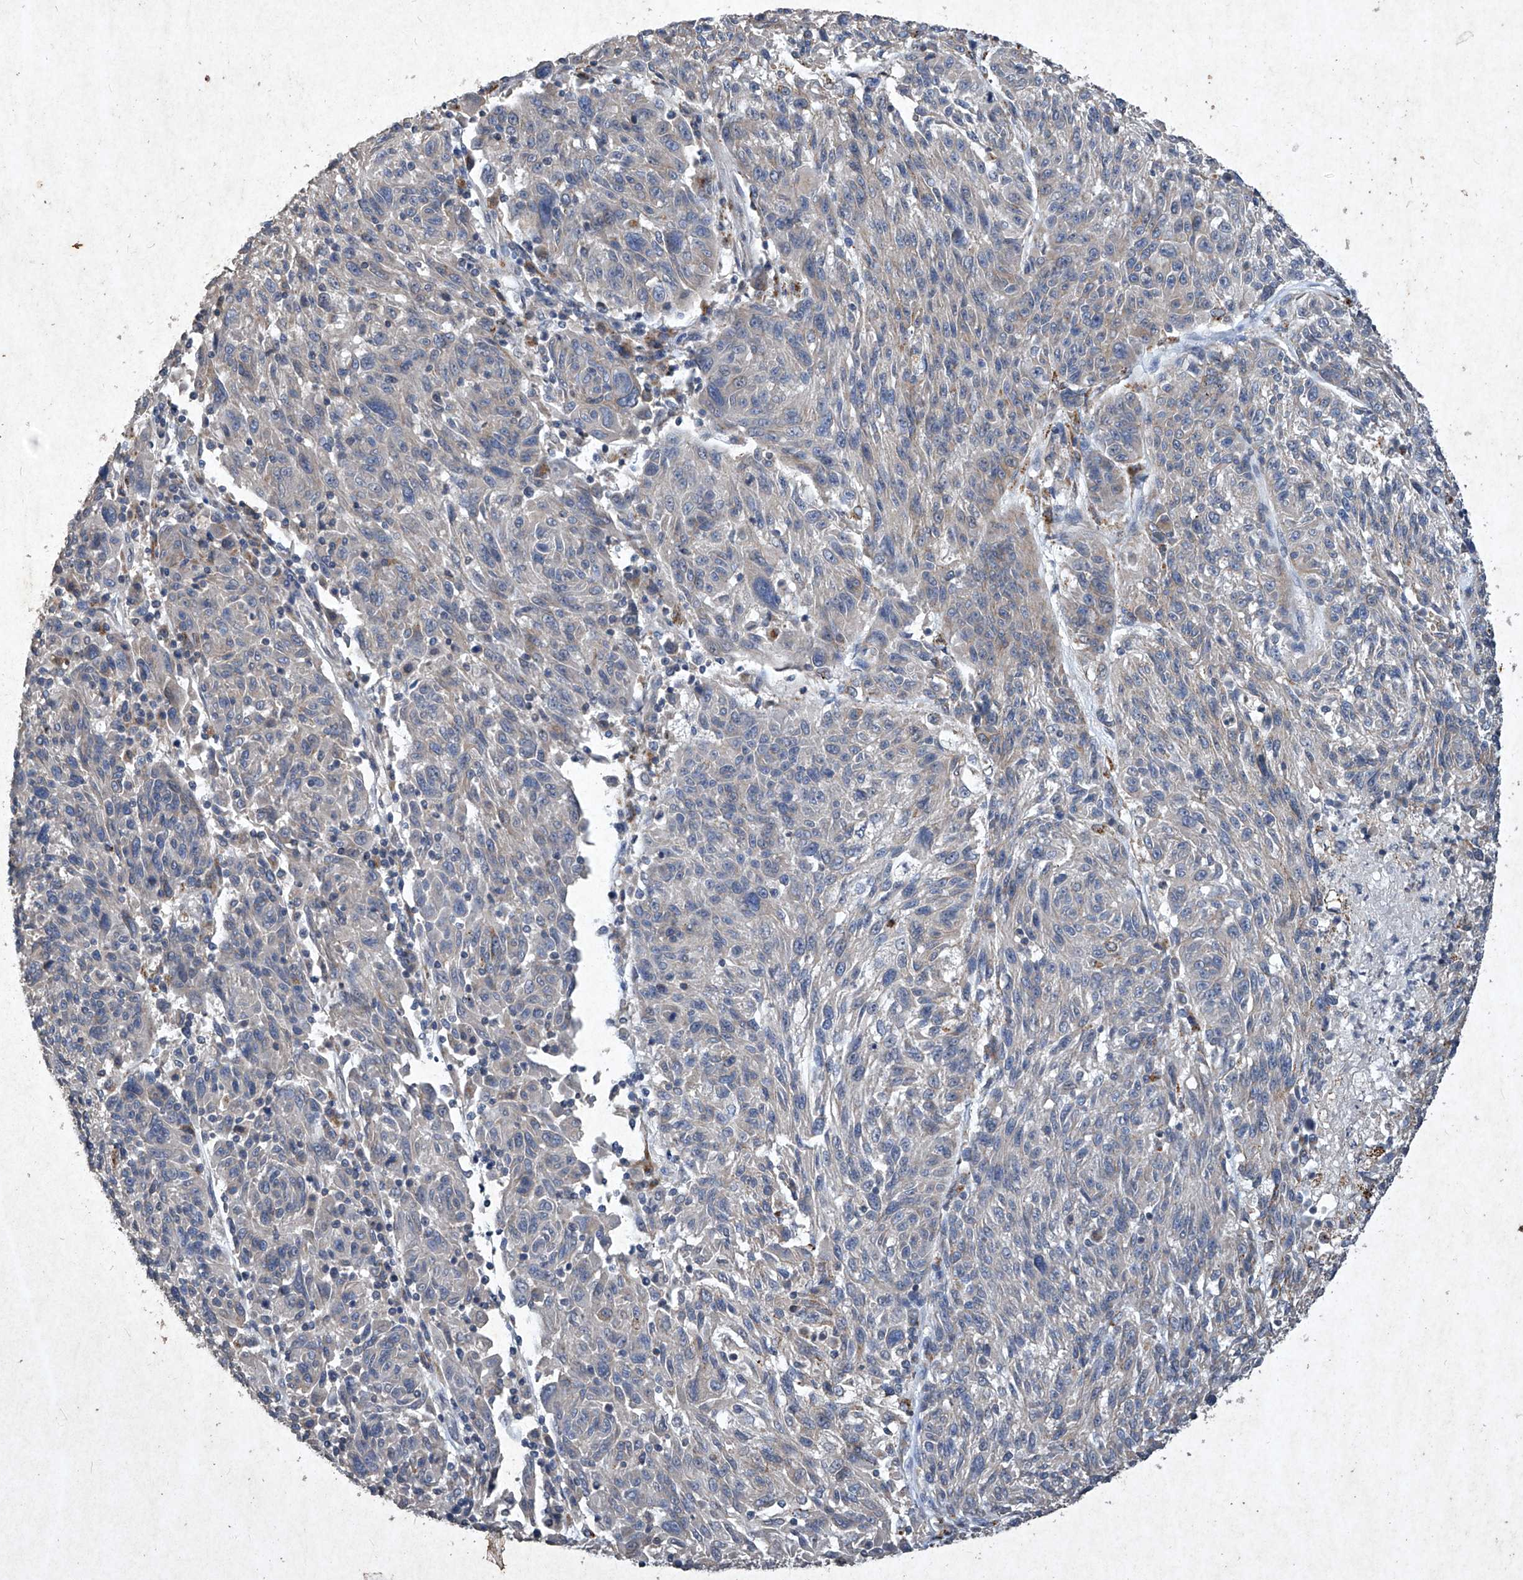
{"staining": {"intensity": "moderate", "quantity": "<25%", "location": "cytoplasmic/membranous"}, "tissue": "melanoma", "cell_type": "Tumor cells", "image_type": "cancer", "snomed": [{"axis": "morphology", "description": "Malignant melanoma, NOS"}, {"axis": "topography", "description": "Skin"}], "caption": "IHC of human malignant melanoma shows low levels of moderate cytoplasmic/membranous positivity in approximately <25% of tumor cells.", "gene": "MED16", "patient": {"sex": "male", "age": 53}}